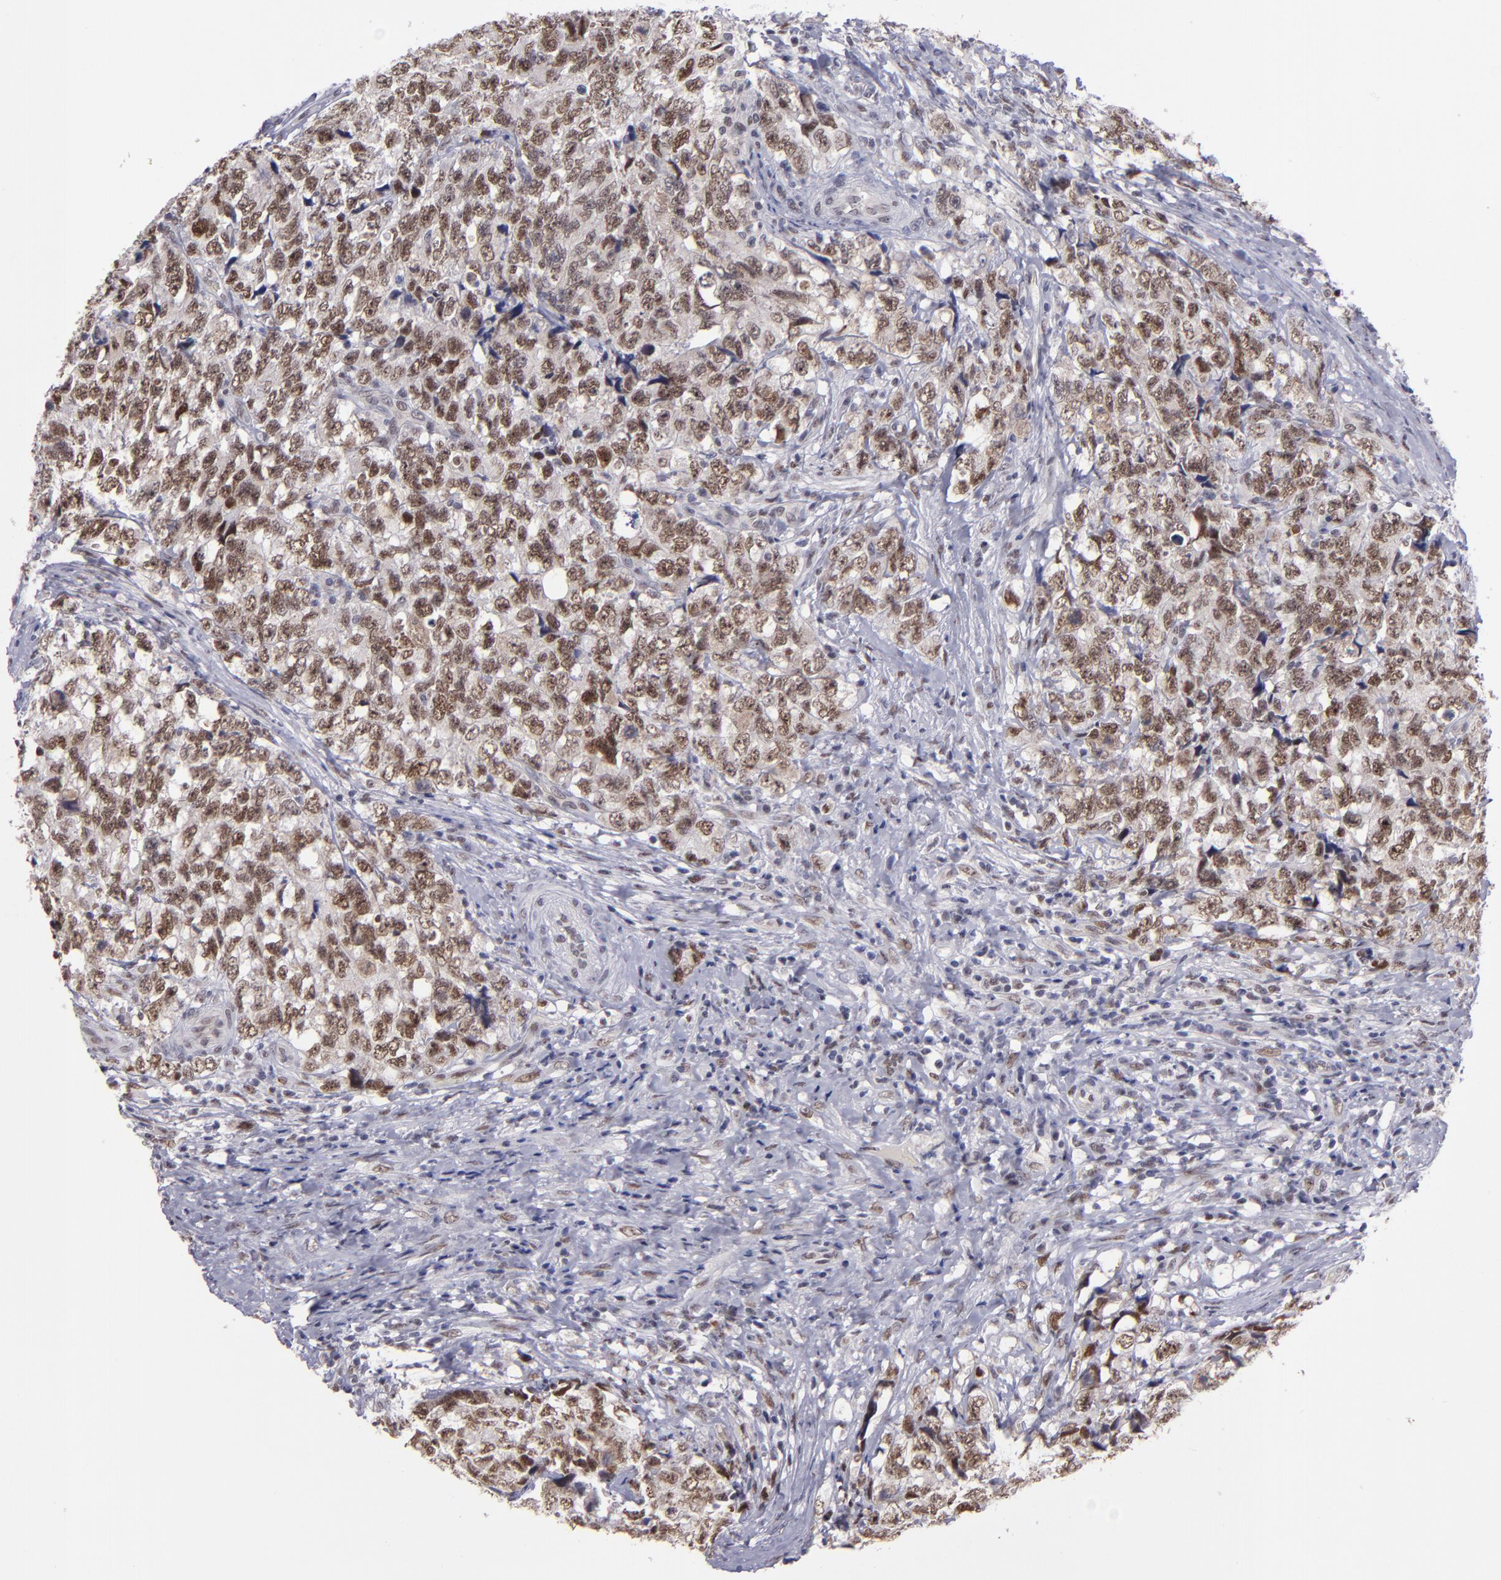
{"staining": {"intensity": "moderate", "quantity": ">75%", "location": "nuclear"}, "tissue": "testis cancer", "cell_type": "Tumor cells", "image_type": "cancer", "snomed": [{"axis": "morphology", "description": "Carcinoma, Embryonal, NOS"}, {"axis": "topography", "description": "Testis"}], "caption": "A micrograph of testis embryonal carcinoma stained for a protein displays moderate nuclear brown staining in tumor cells.", "gene": "OTUB2", "patient": {"sex": "male", "age": 31}}